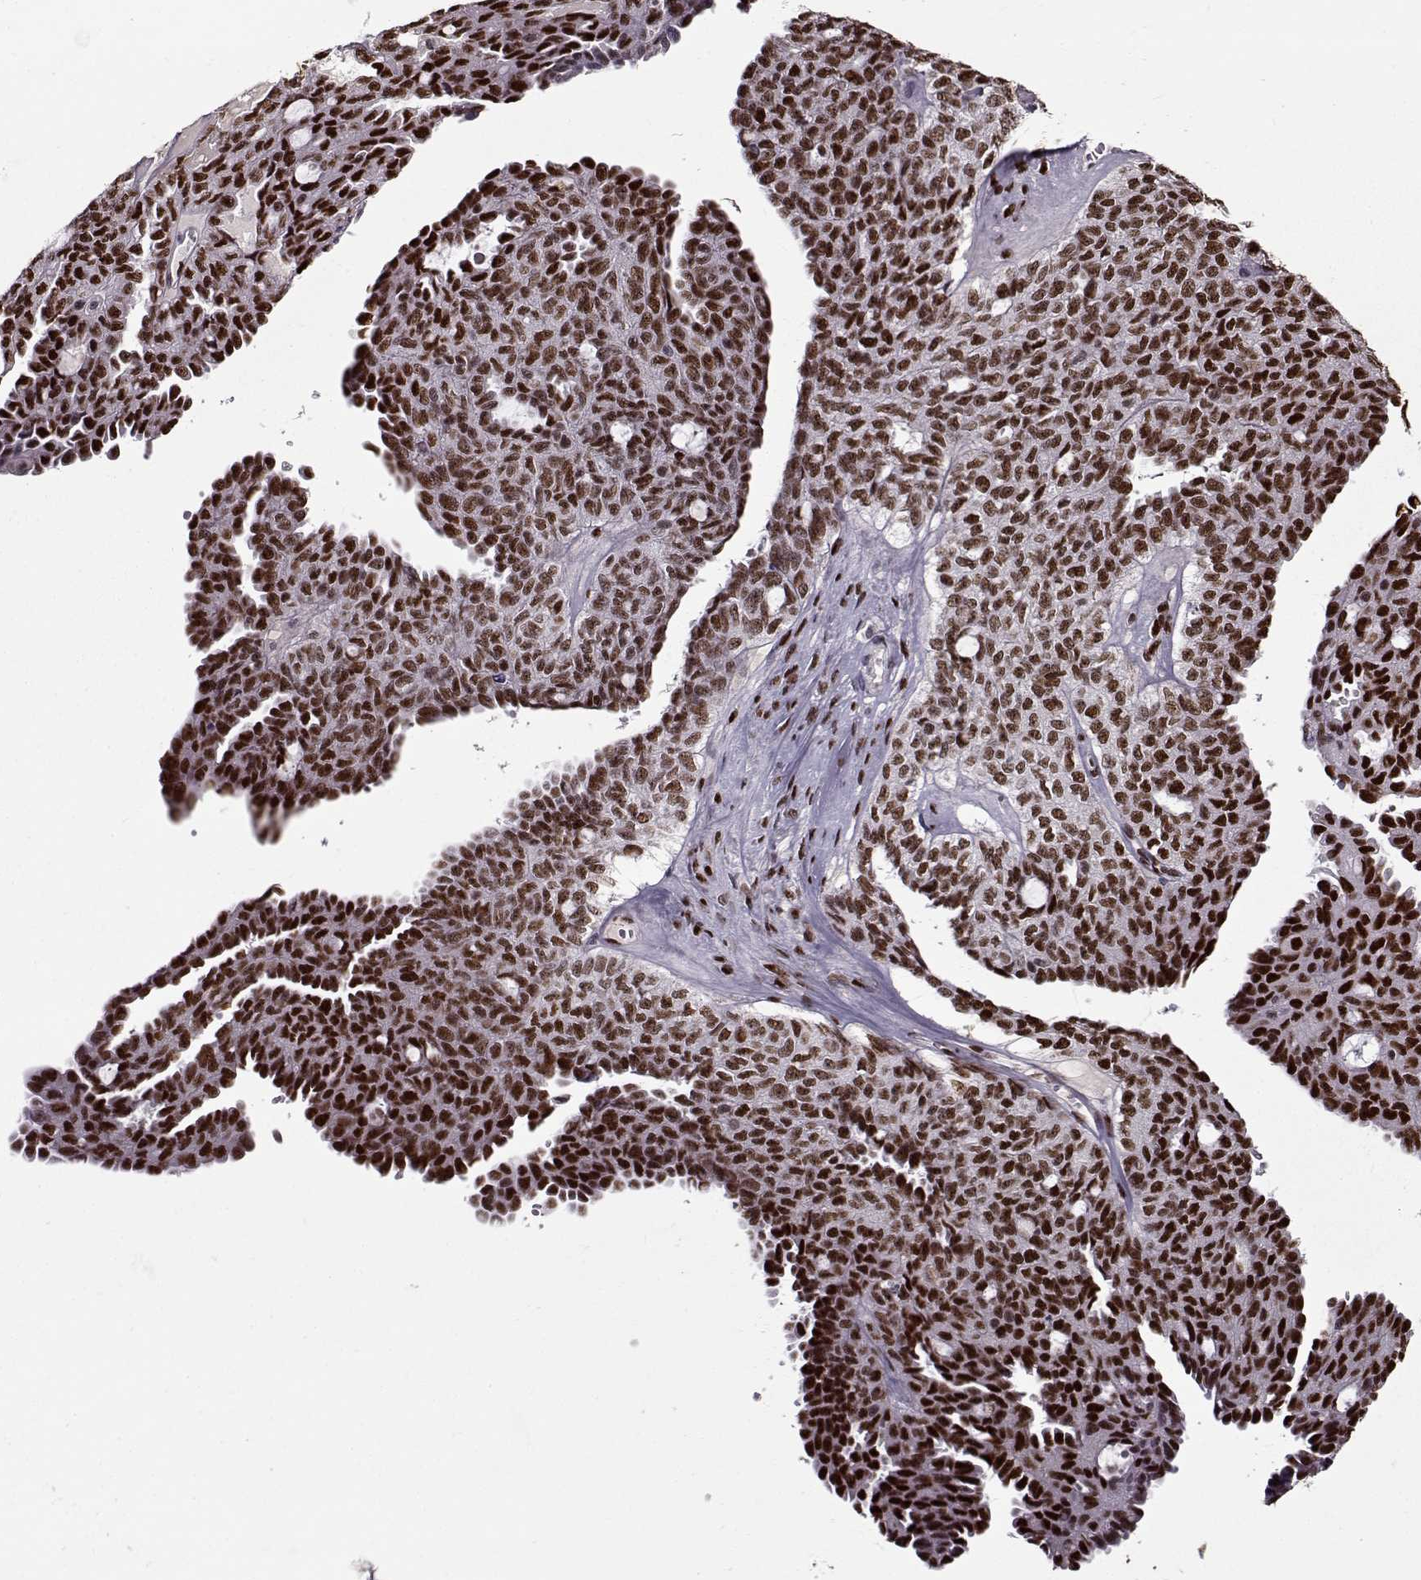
{"staining": {"intensity": "strong", "quantity": ">75%", "location": "nuclear"}, "tissue": "ovarian cancer", "cell_type": "Tumor cells", "image_type": "cancer", "snomed": [{"axis": "morphology", "description": "Cystadenocarcinoma, serous, NOS"}, {"axis": "topography", "description": "Ovary"}], "caption": "A photomicrograph of ovarian serous cystadenocarcinoma stained for a protein reveals strong nuclear brown staining in tumor cells.", "gene": "PRMT8", "patient": {"sex": "female", "age": 71}}